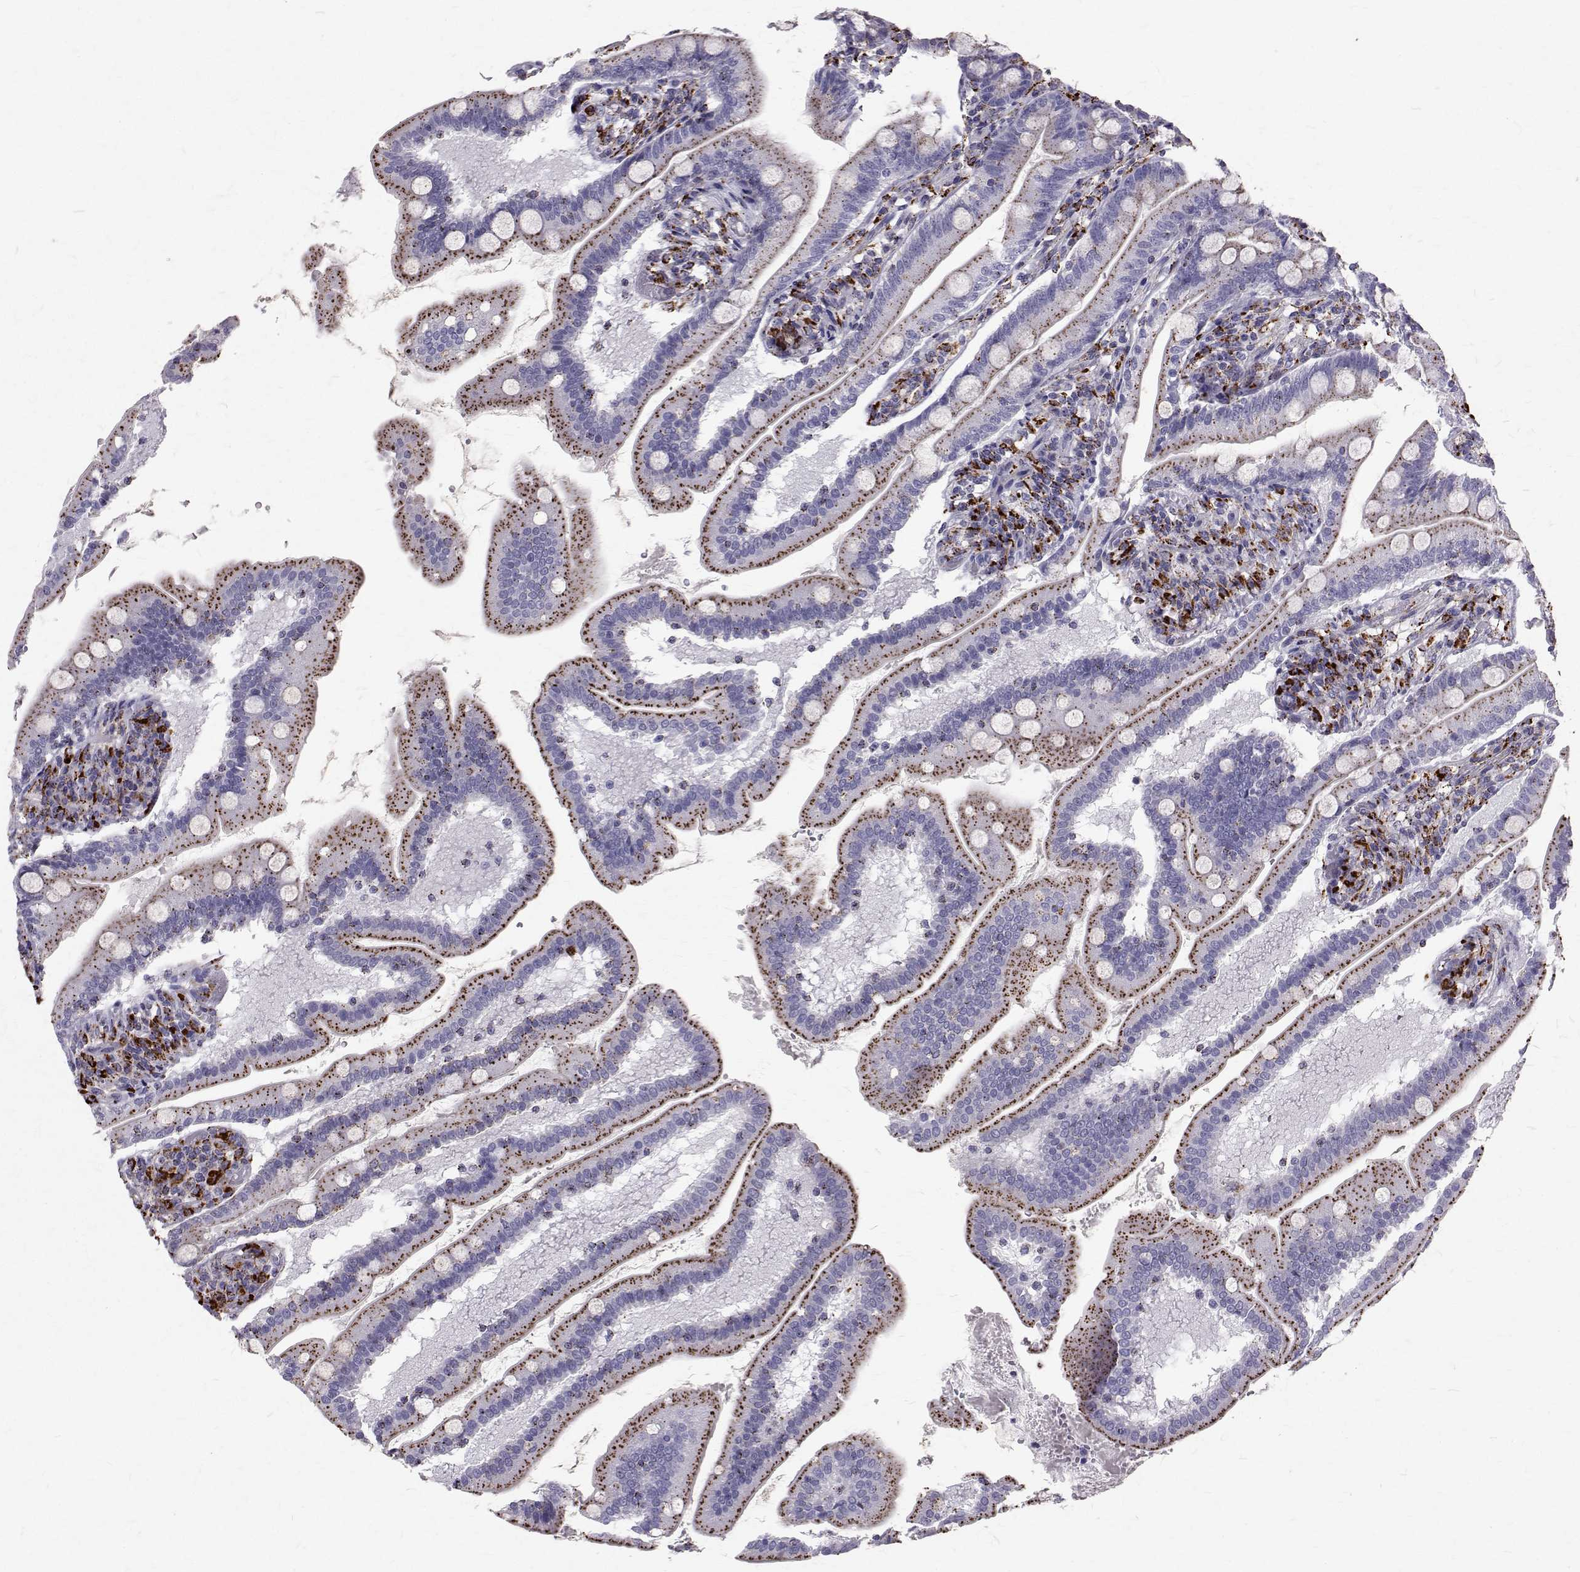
{"staining": {"intensity": "moderate", "quantity": "25%-75%", "location": "cytoplasmic/membranous"}, "tissue": "duodenum", "cell_type": "Glandular cells", "image_type": "normal", "snomed": [{"axis": "morphology", "description": "Normal tissue, NOS"}, {"axis": "topography", "description": "Duodenum"}], "caption": "A photomicrograph of human duodenum stained for a protein shows moderate cytoplasmic/membranous brown staining in glandular cells. (brown staining indicates protein expression, while blue staining denotes nuclei).", "gene": "TPP1", "patient": {"sex": "female", "age": 67}}